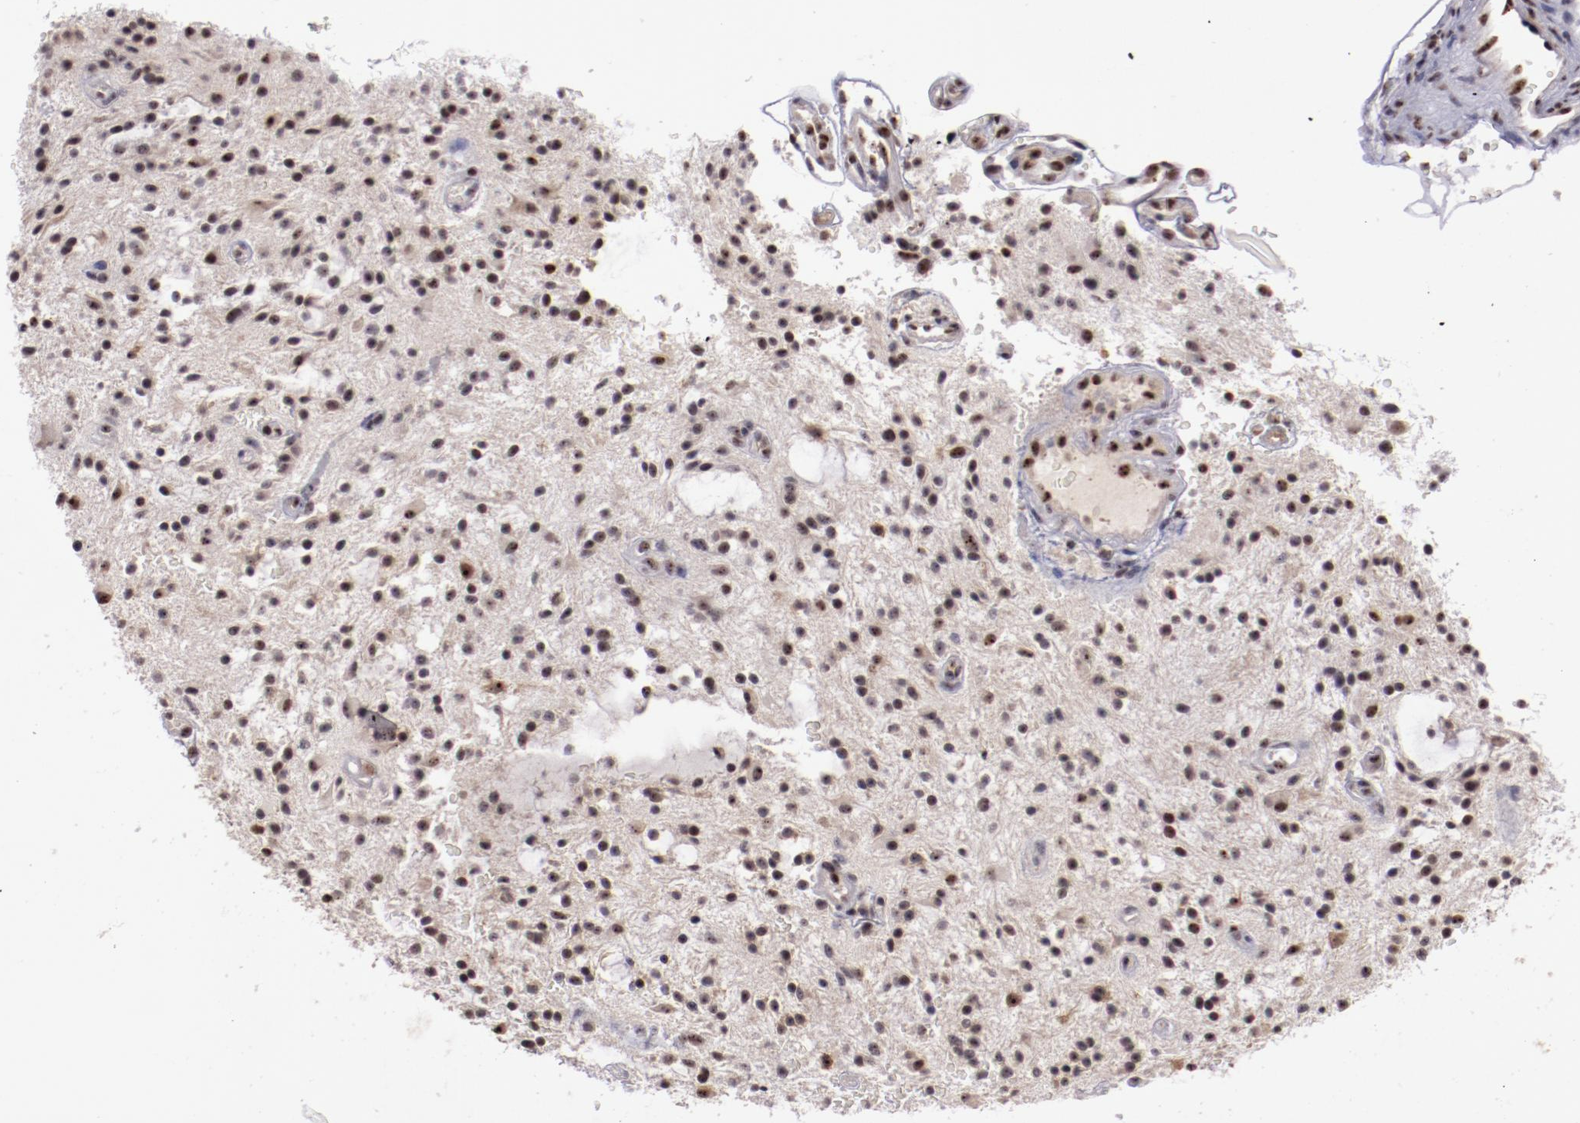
{"staining": {"intensity": "moderate", "quantity": "25%-75%", "location": "nuclear"}, "tissue": "glioma", "cell_type": "Tumor cells", "image_type": "cancer", "snomed": [{"axis": "morphology", "description": "Glioma, malignant, NOS"}, {"axis": "topography", "description": "Cerebellum"}], "caption": "Human glioma stained for a protein (brown) displays moderate nuclear positive staining in approximately 25%-75% of tumor cells.", "gene": "DDX24", "patient": {"sex": "female", "age": 10}}